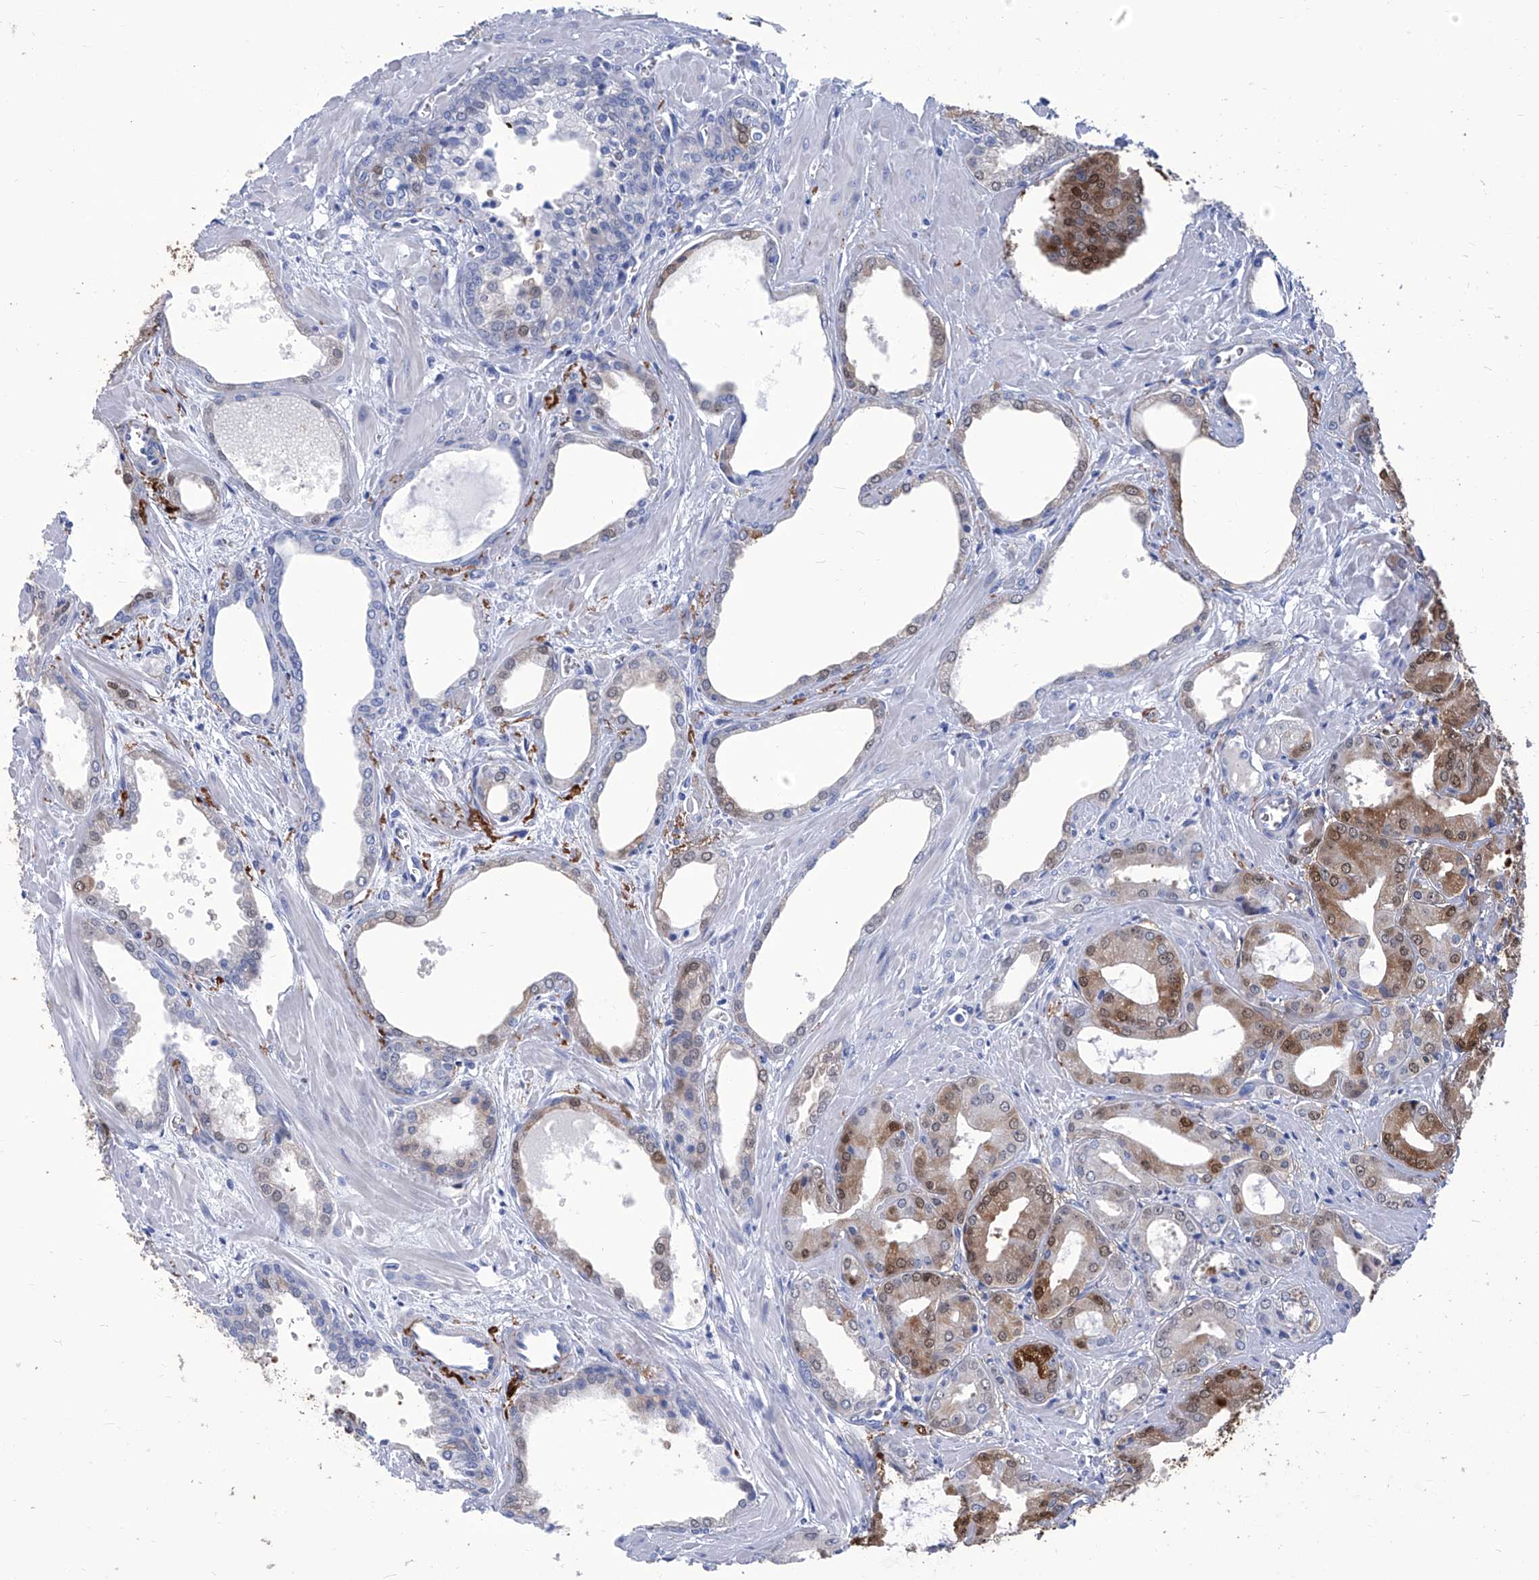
{"staining": {"intensity": "moderate", "quantity": "25%-75%", "location": "cytoplasmic/membranous,nuclear"}, "tissue": "prostate cancer", "cell_type": "Tumor cells", "image_type": "cancer", "snomed": [{"axis": "morphology", "description": "Adenocarcinoma, Low grade"}, {"axis": "topography", "description": "Prostate"}], "caption": "Low-grade adenocarcinoma (prostate) tissue reveals moderate cytoplasmic/membranous and nuclear staining in about 25%-75% of tumor cells (DAB (3,3'-diaminobenzidine) = brown stain, brightfield microscopy at high magnification).", "gene": "SMS", "patient": {"sex": "male", "age": 67}}